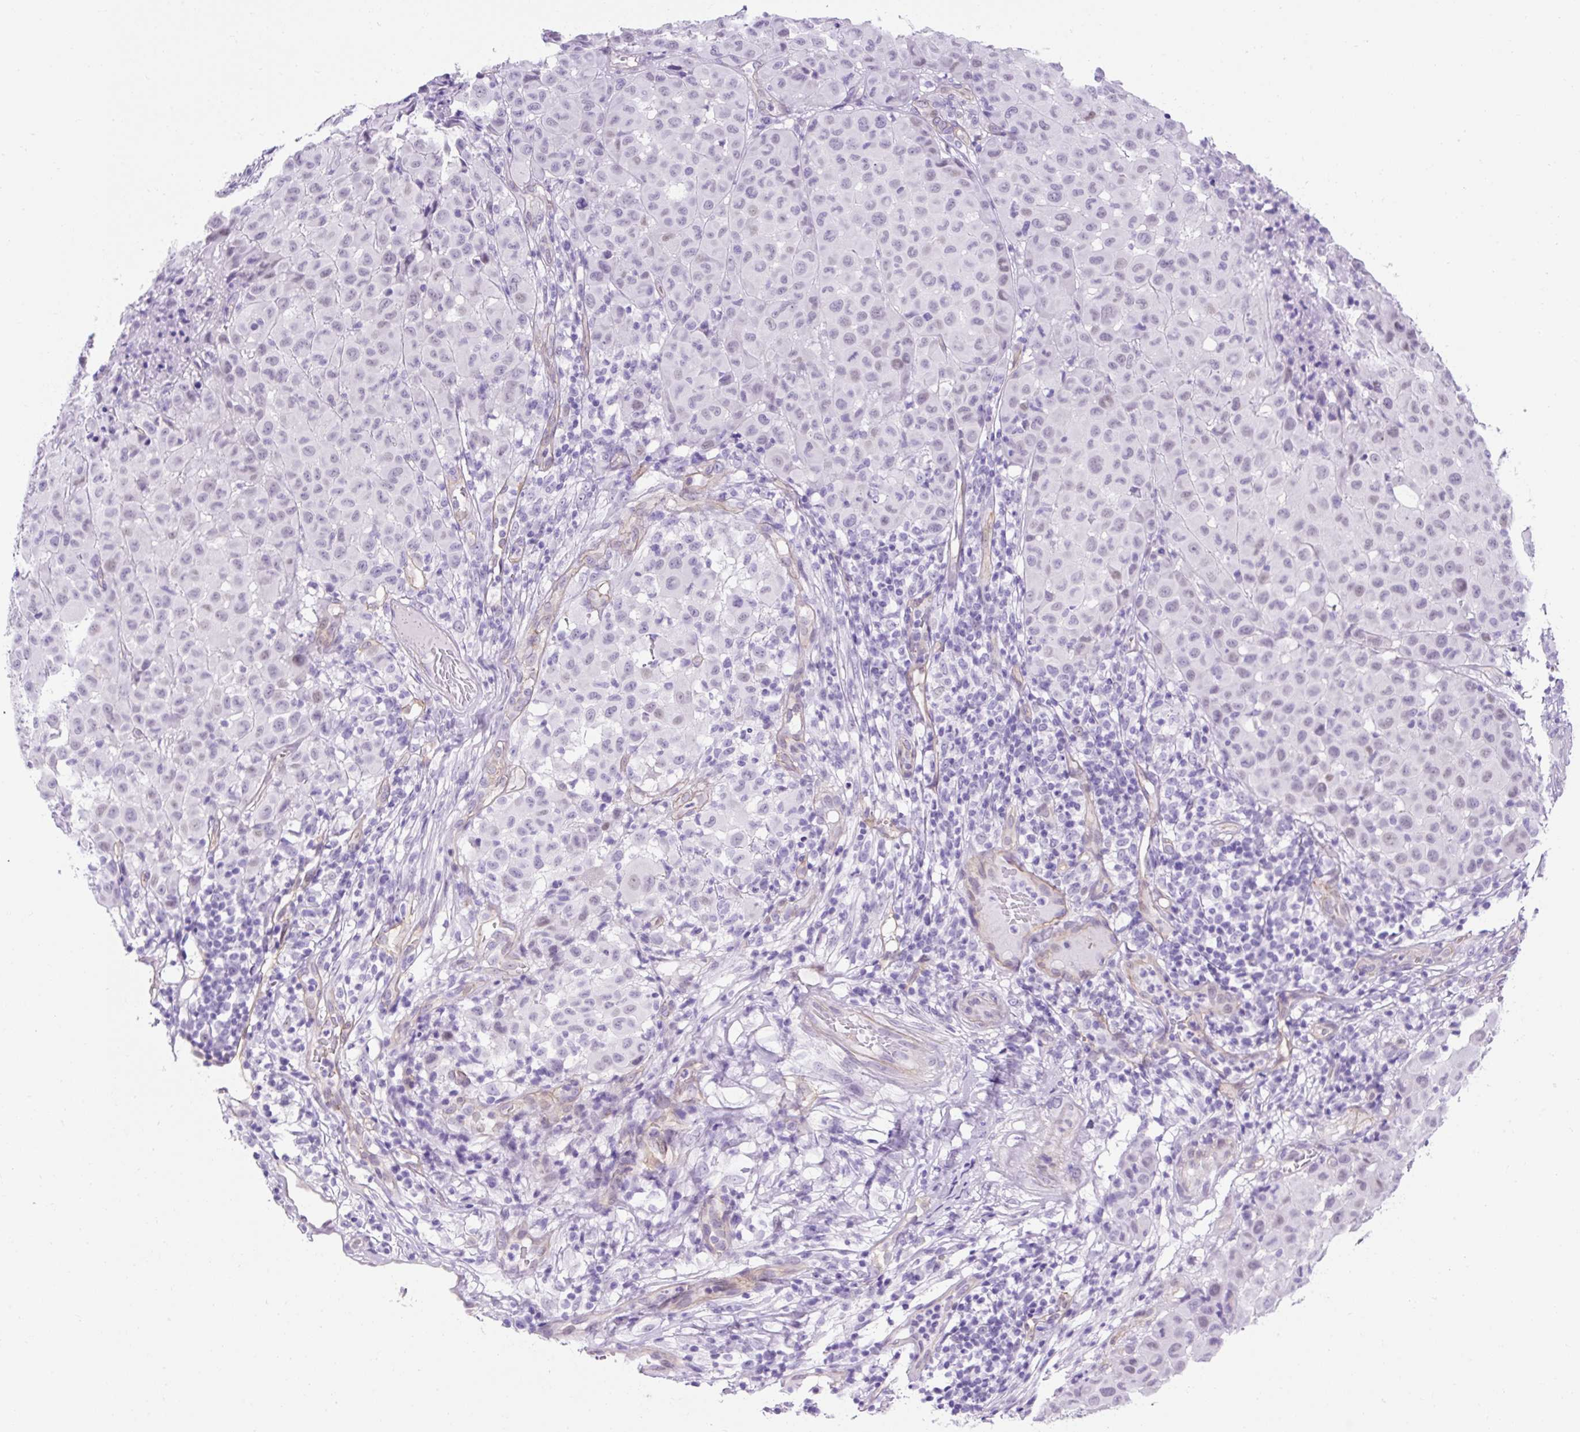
{"staining": {"intensity": "negative", "quantity": "none", "location": "none"}, "tissue": "melanoma", "cell_type": "Tumor cells", "image_type": "cancer", "snomed": [{"axis": "morphology", "description": "Malignant melanoma, NOS"}, {"axis": "topography", "description": "Skin"}], "caption": "This photomicrograph is of malignant melanoma stained with immunohistochemistry (IHC) to label a protein in brown with the nuclei are counter-stained blue. There is no staining in tumor cells.", "gene": "KRT12", "patient": {"sex": "male", "age": 73}}